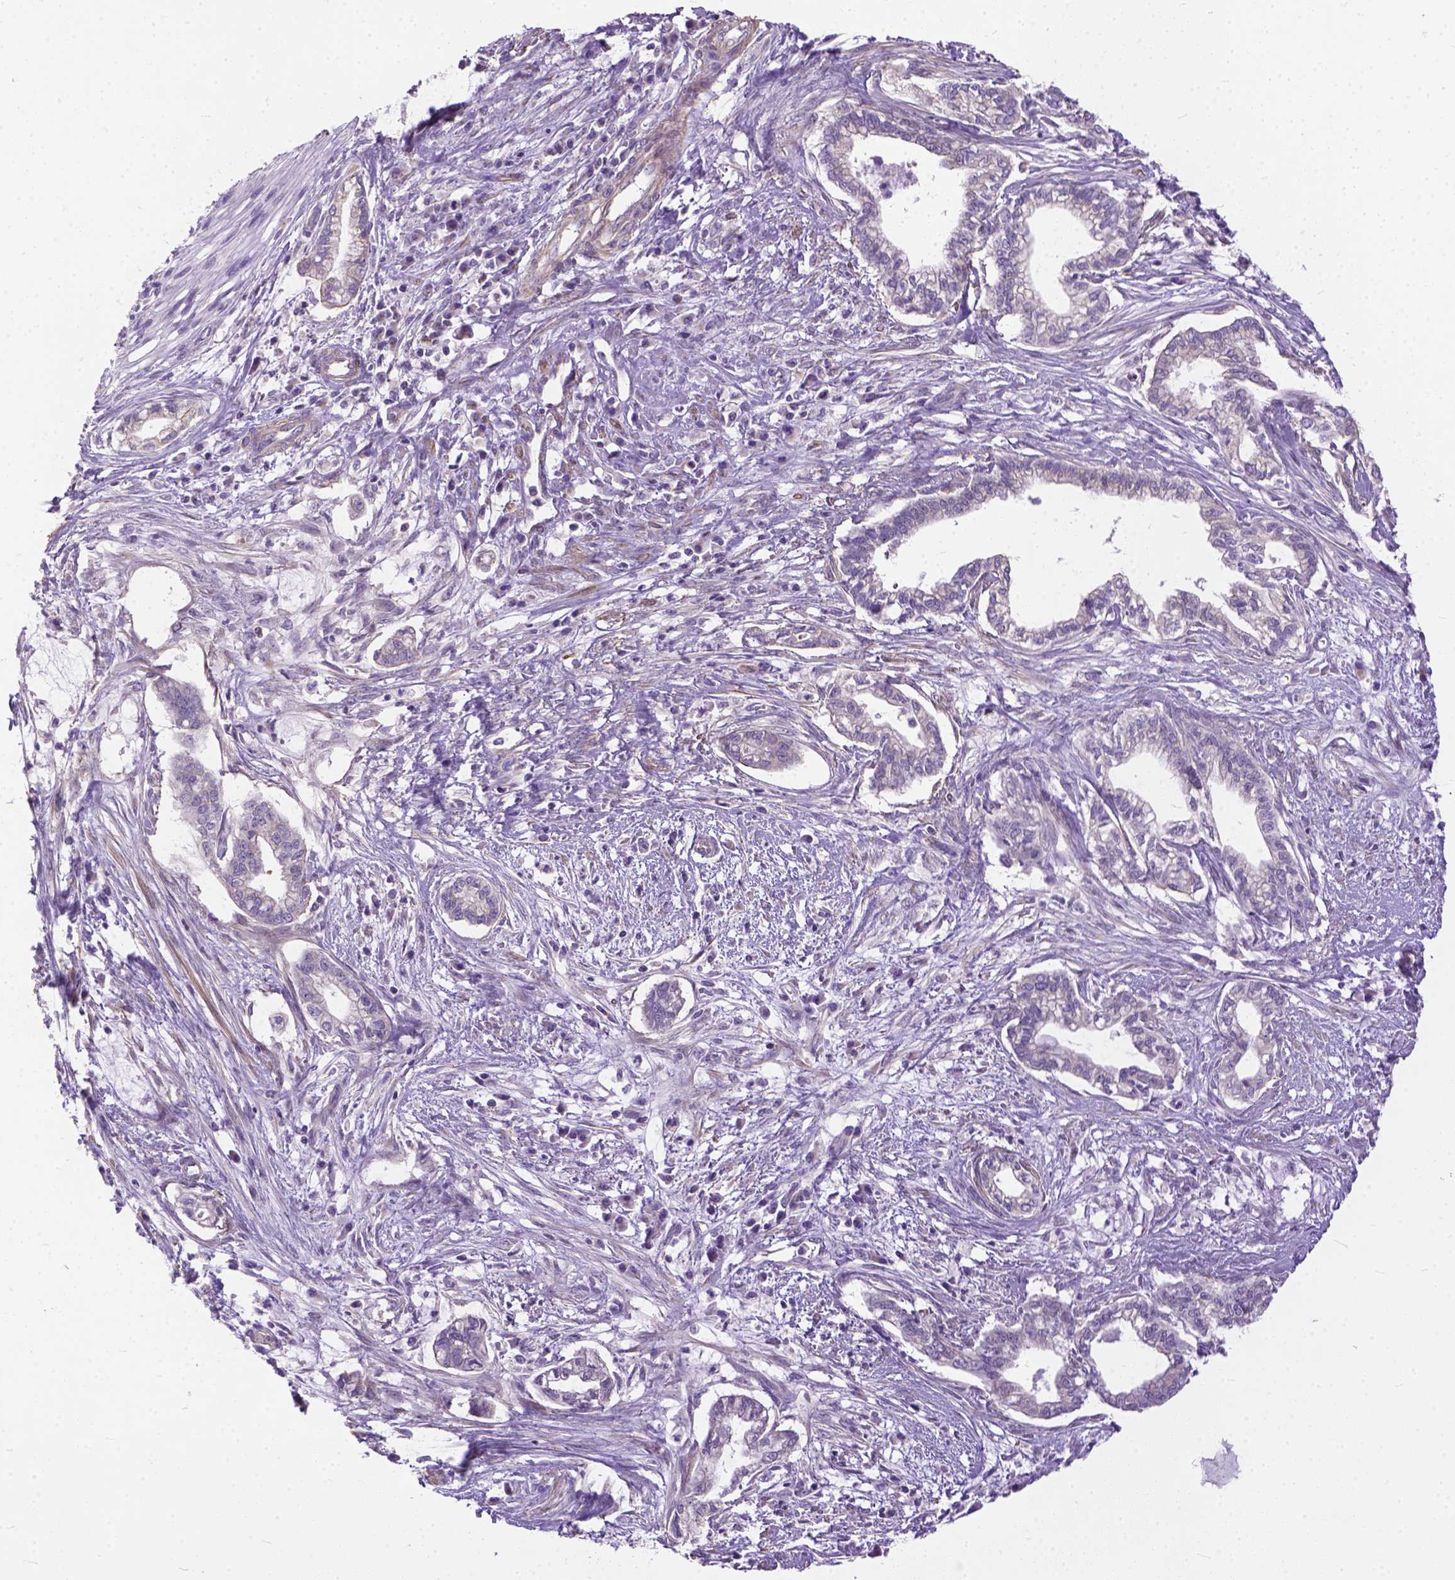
{"staining": {"intensity": "negative", "quantity": "none", "location": "none"}, "tissue": "cervical cancer", "cell_type": "Tumor cells", "image_type": "cancer", "snomed": [{"axis": "morphology", "description": "Adenocarcinoma, NOS"}, {"axis": "topography", "description": "Cervix"}], "caption": "DAB (3,3'-diaminobenzidine) immunohistochemical staining of human cervical cancer (adenocarcinoma) demonstrates no significant staining in tumor cells.", "gene": "BANF2", "patient": {"sex": "female", "age": 62}}